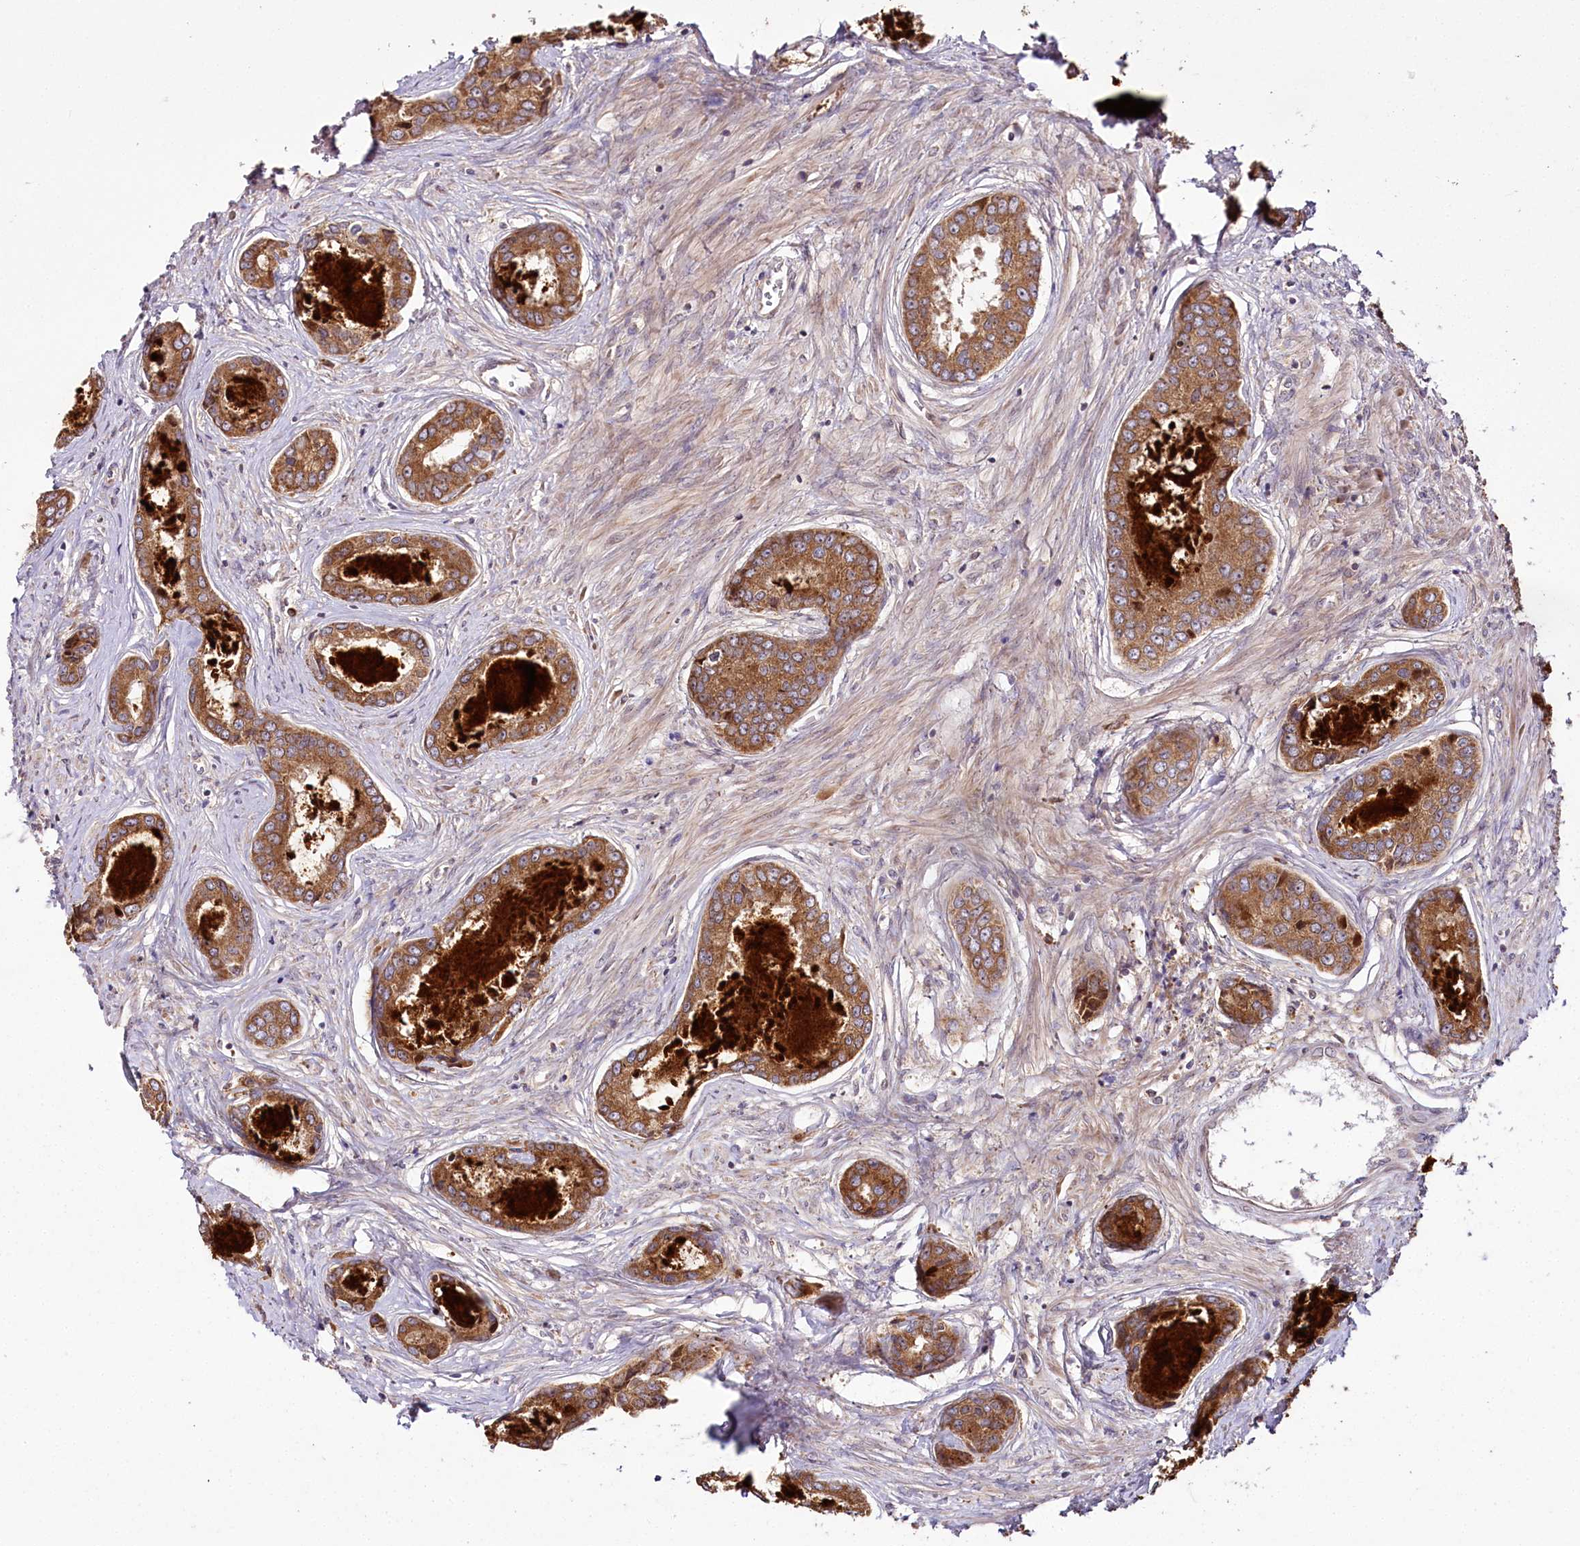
{"staining": {"intensity": "moderate", "quantity": ">75%", "location": "cytoplasmic/membranous"}, "tissue": "prostate cancer", "cell_type": "Tumor cells", "image_type": "cancer", "snomed": [{"axis": "morphology", "description": "Adenocarcinoma, Low grade"}, {"axis": "topography", "description": "Prostate"}], "caption": "Protein staining reveals moderate cytoplasmic/membranous expression in about >75% of tumor cells in low-grade adenocarcinoma (prostate). (brown staining indicates protein expression, while blue staining denotes nuclei).", "gene": "RAB7A", "patient": {"sex": "male", "age": 68}}